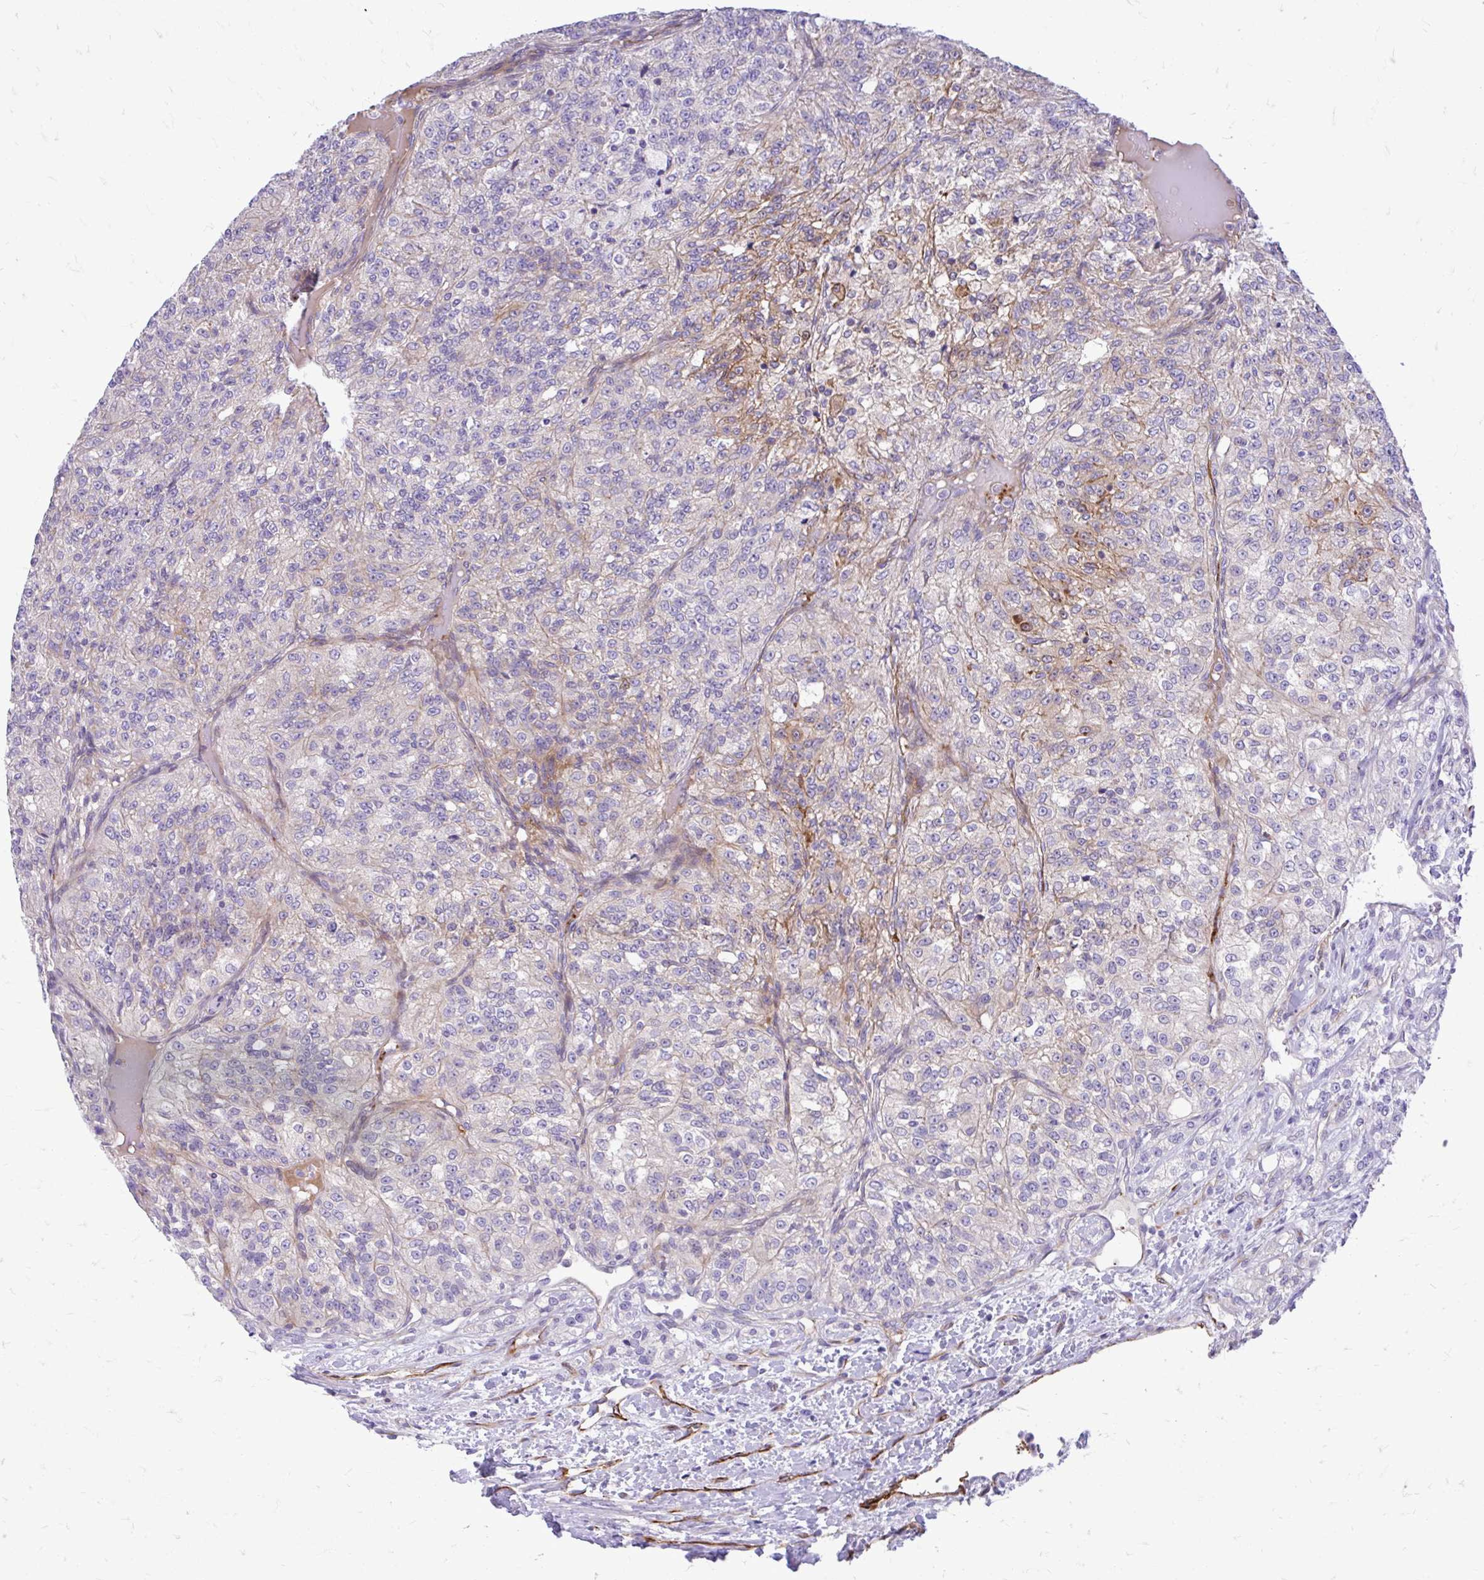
{"staining": {"intensity": "moderate", "quantity": "<25%", "location": "cytoplasmic/membranous"}, "tissue": "renal cancer", "cell_type": "Tumor cells", "image_type": "cancer", "snomed": [{"axis": "morphology", "description": "Adenocarcinoma, NOS"}, {"axis": "topography", "description": "Kidney"}], "caption": "Immunohistochemistry of adenocarcinoma (renal) displays low levels of moderate cytoplasmic/membranous expression in about <25% of tumor cells.", "gene": "ESPNL", "patient": {"sex": "female", "age": 63}}